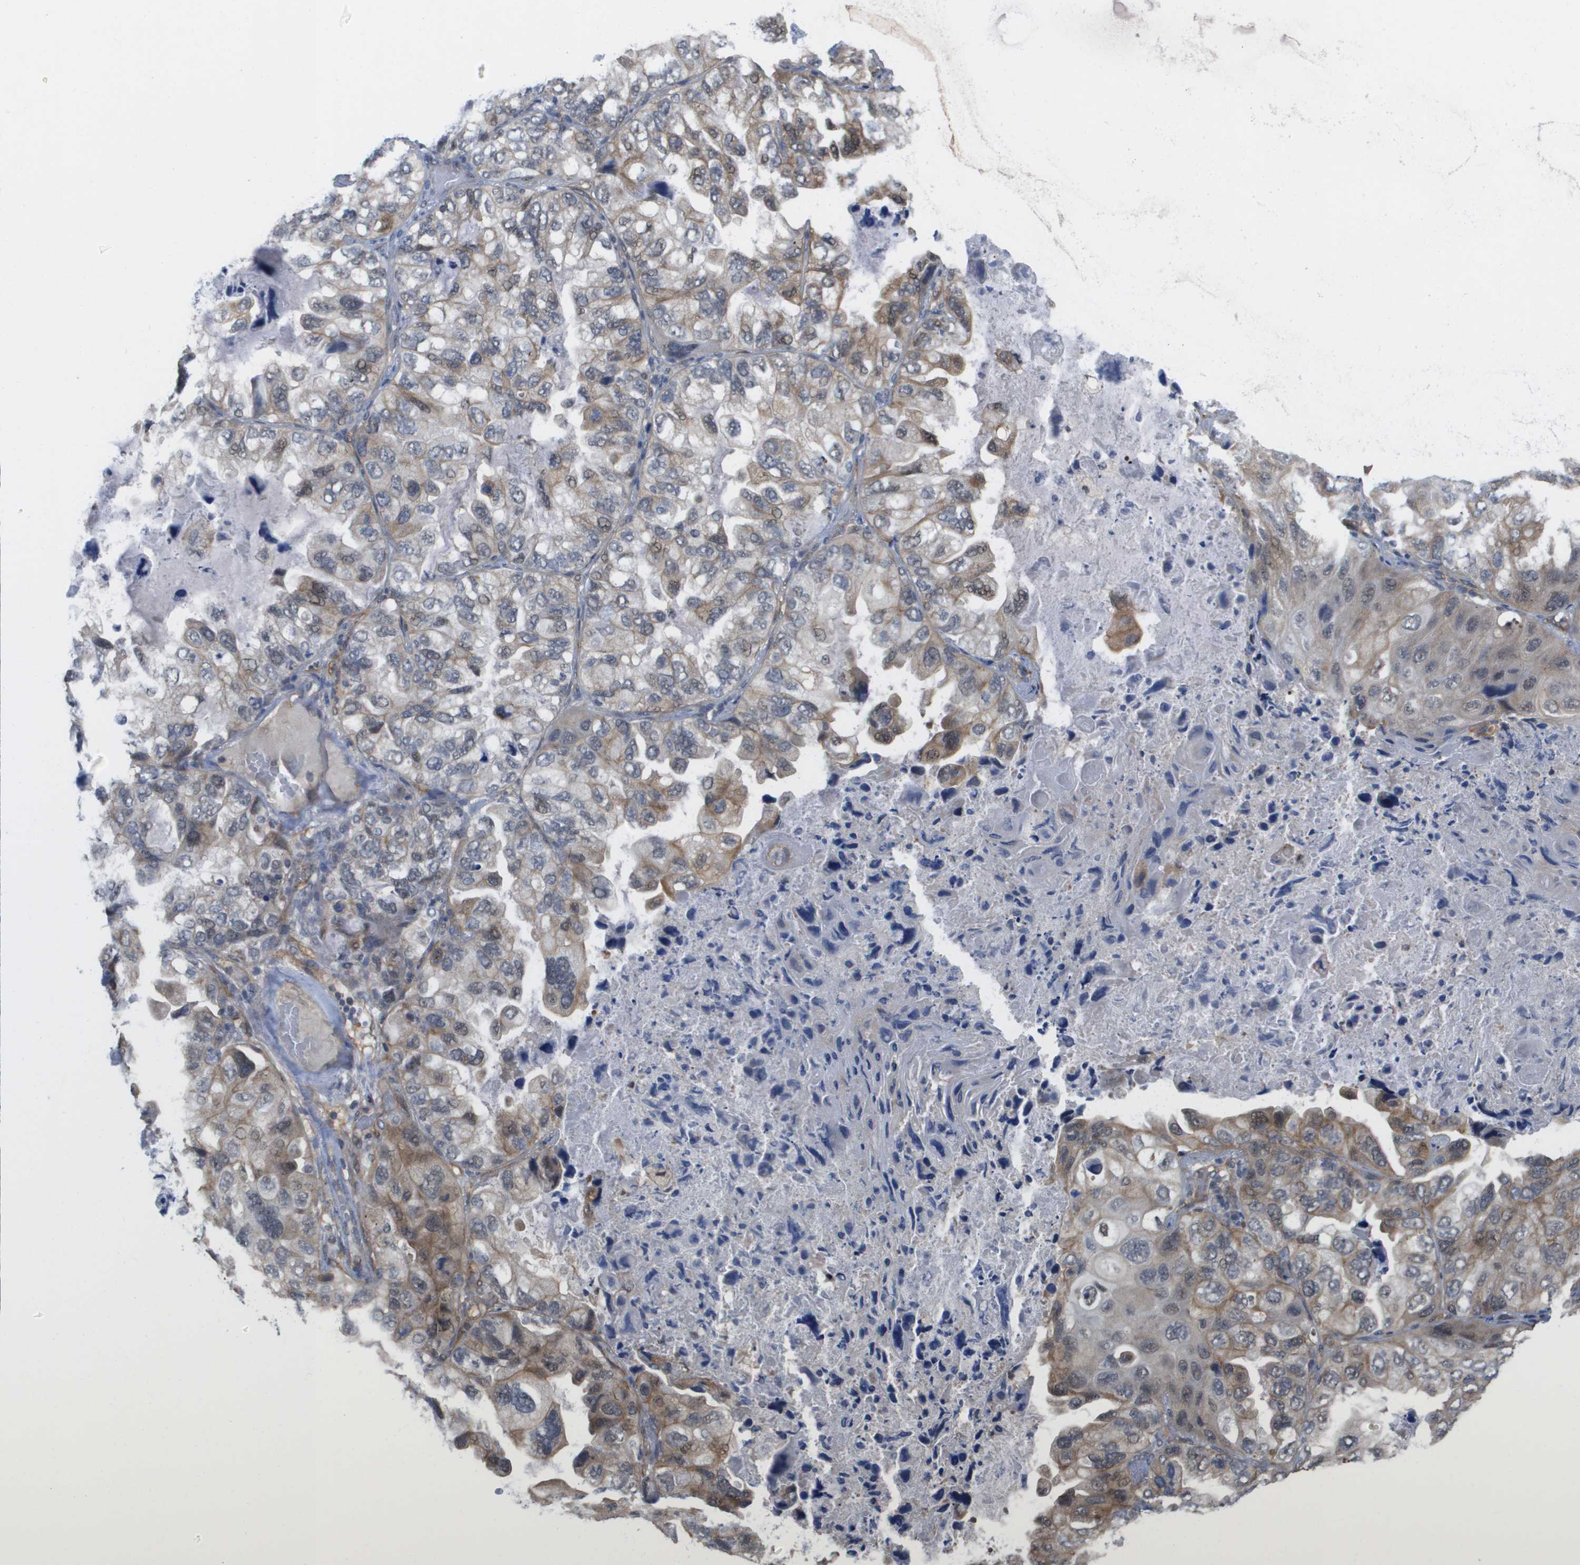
{"staining": {"intensity": "weak", "quantity": "25%-75%", "location": "cytoplasmic/membranous"}, "tissue": "lung cancer", "cell_type": "Tumor cells", "image_type": "cancer", "snomed": [{"axis": "morphology", "description": "Squamous cell carcinoma, NOS"}, {"axis": "topography", "description": "Lung"}], "caption": "This photomicrograph demonstrates immunohistochemistry staining of lung cancer (squamous cell carcinoma), with low weak cytoplasmic/membranous positivity in about 25%-75% of tumor cells.", "gene": "RNF112", "patient": {"sex": "female", "age": 73}}